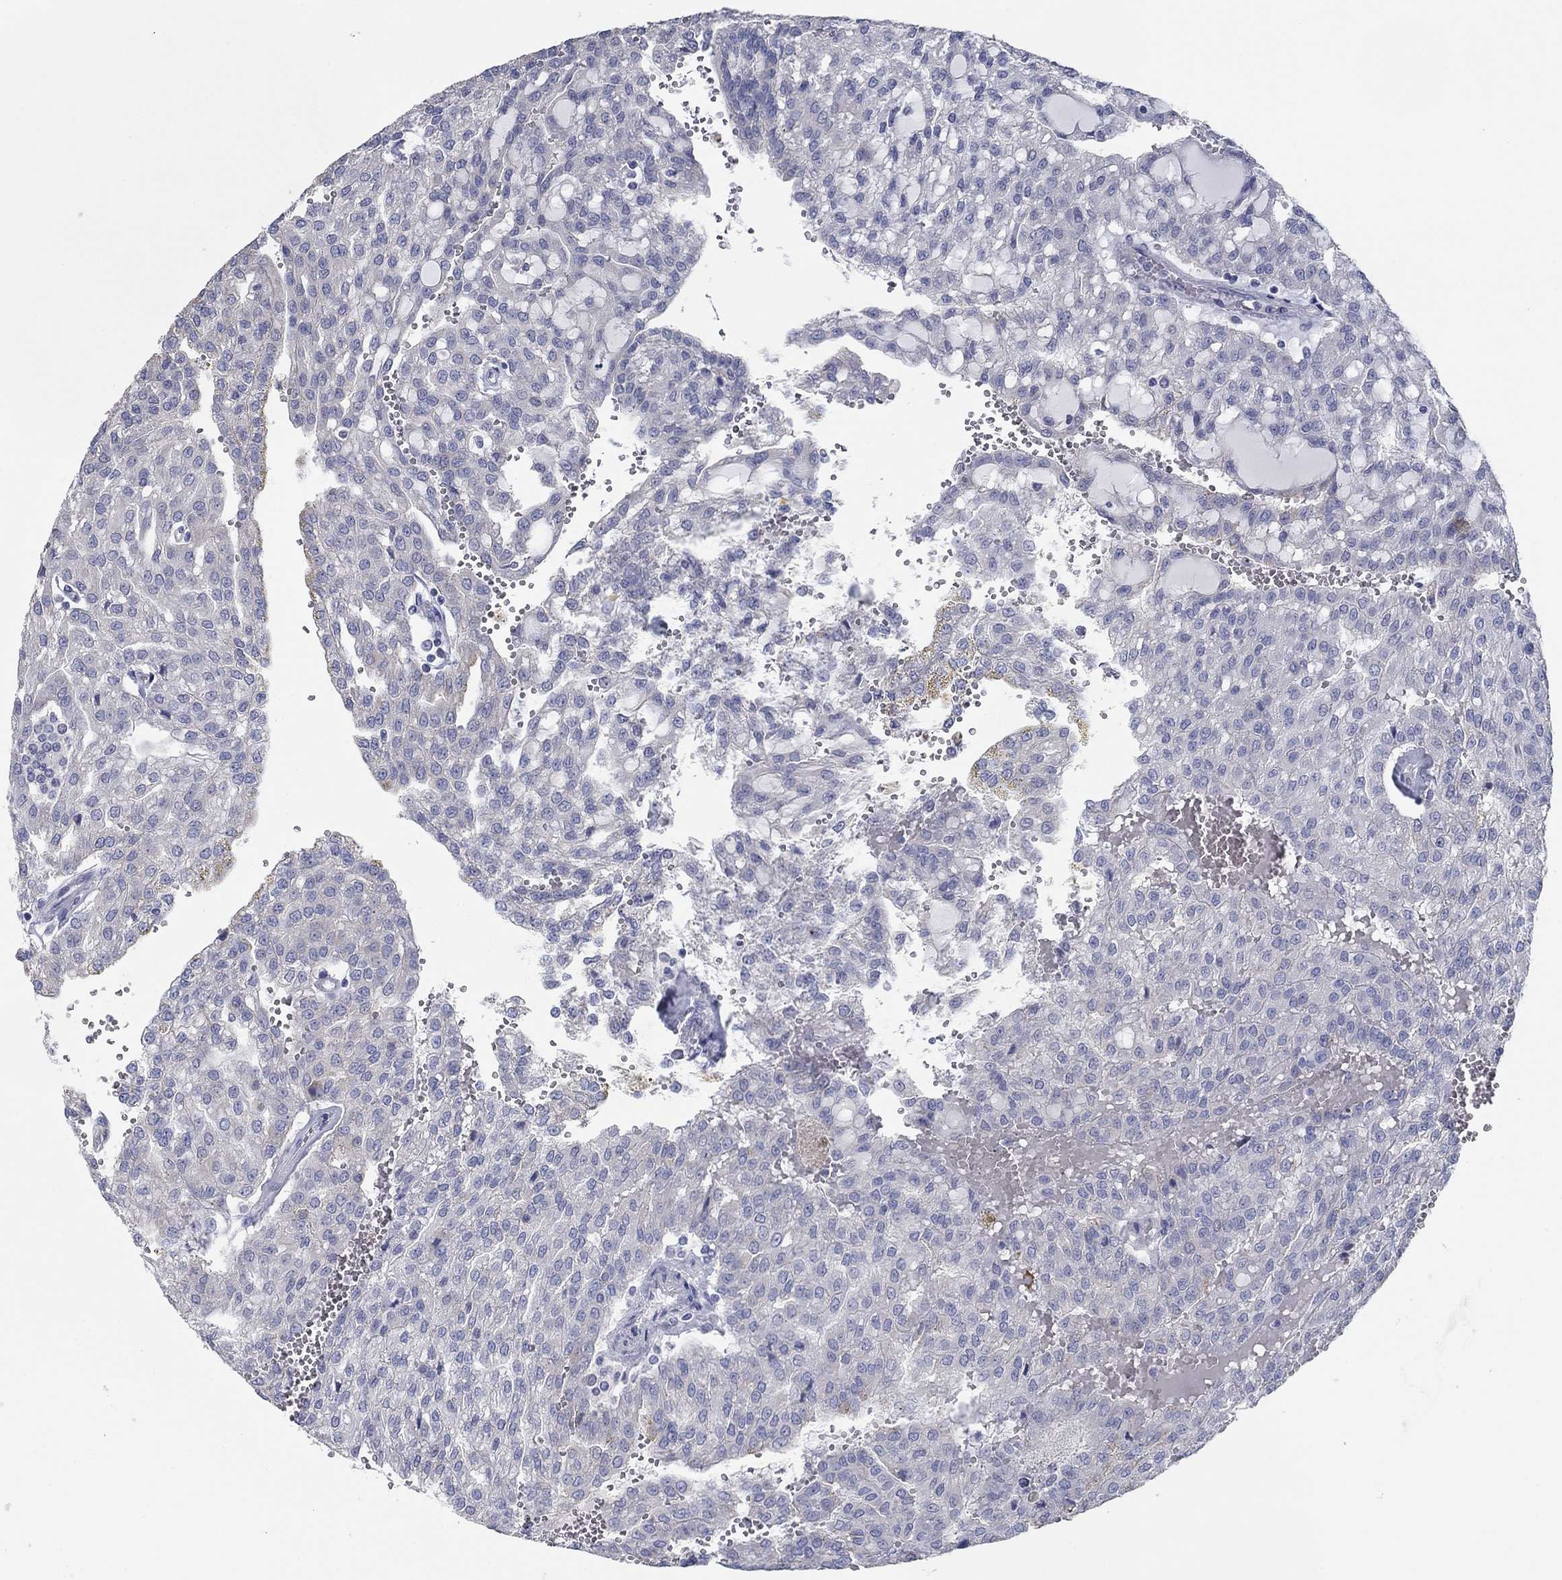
{"staining": {"intensity": "negative", "quantity": "none", "location": "none"}, "tissue": "renal cancer", "cell_type": "Tumor cells", "image_type": "cancer", "snomed": [{"axis": "morphology", "description": "Adenocarcinoma, NOS"}, {"axis": "topography", "description": "Kidney"}], "caption": "IHC photomicrograph of human renal adenocarcinoma stained for a protein (brown), which reveals no expression in tumor cells. (Brightfield microscopy of DAB immunohistochemistry at high magnification).", "gene": "APOC3", "patient": {"sex": "male", "age": 63}}